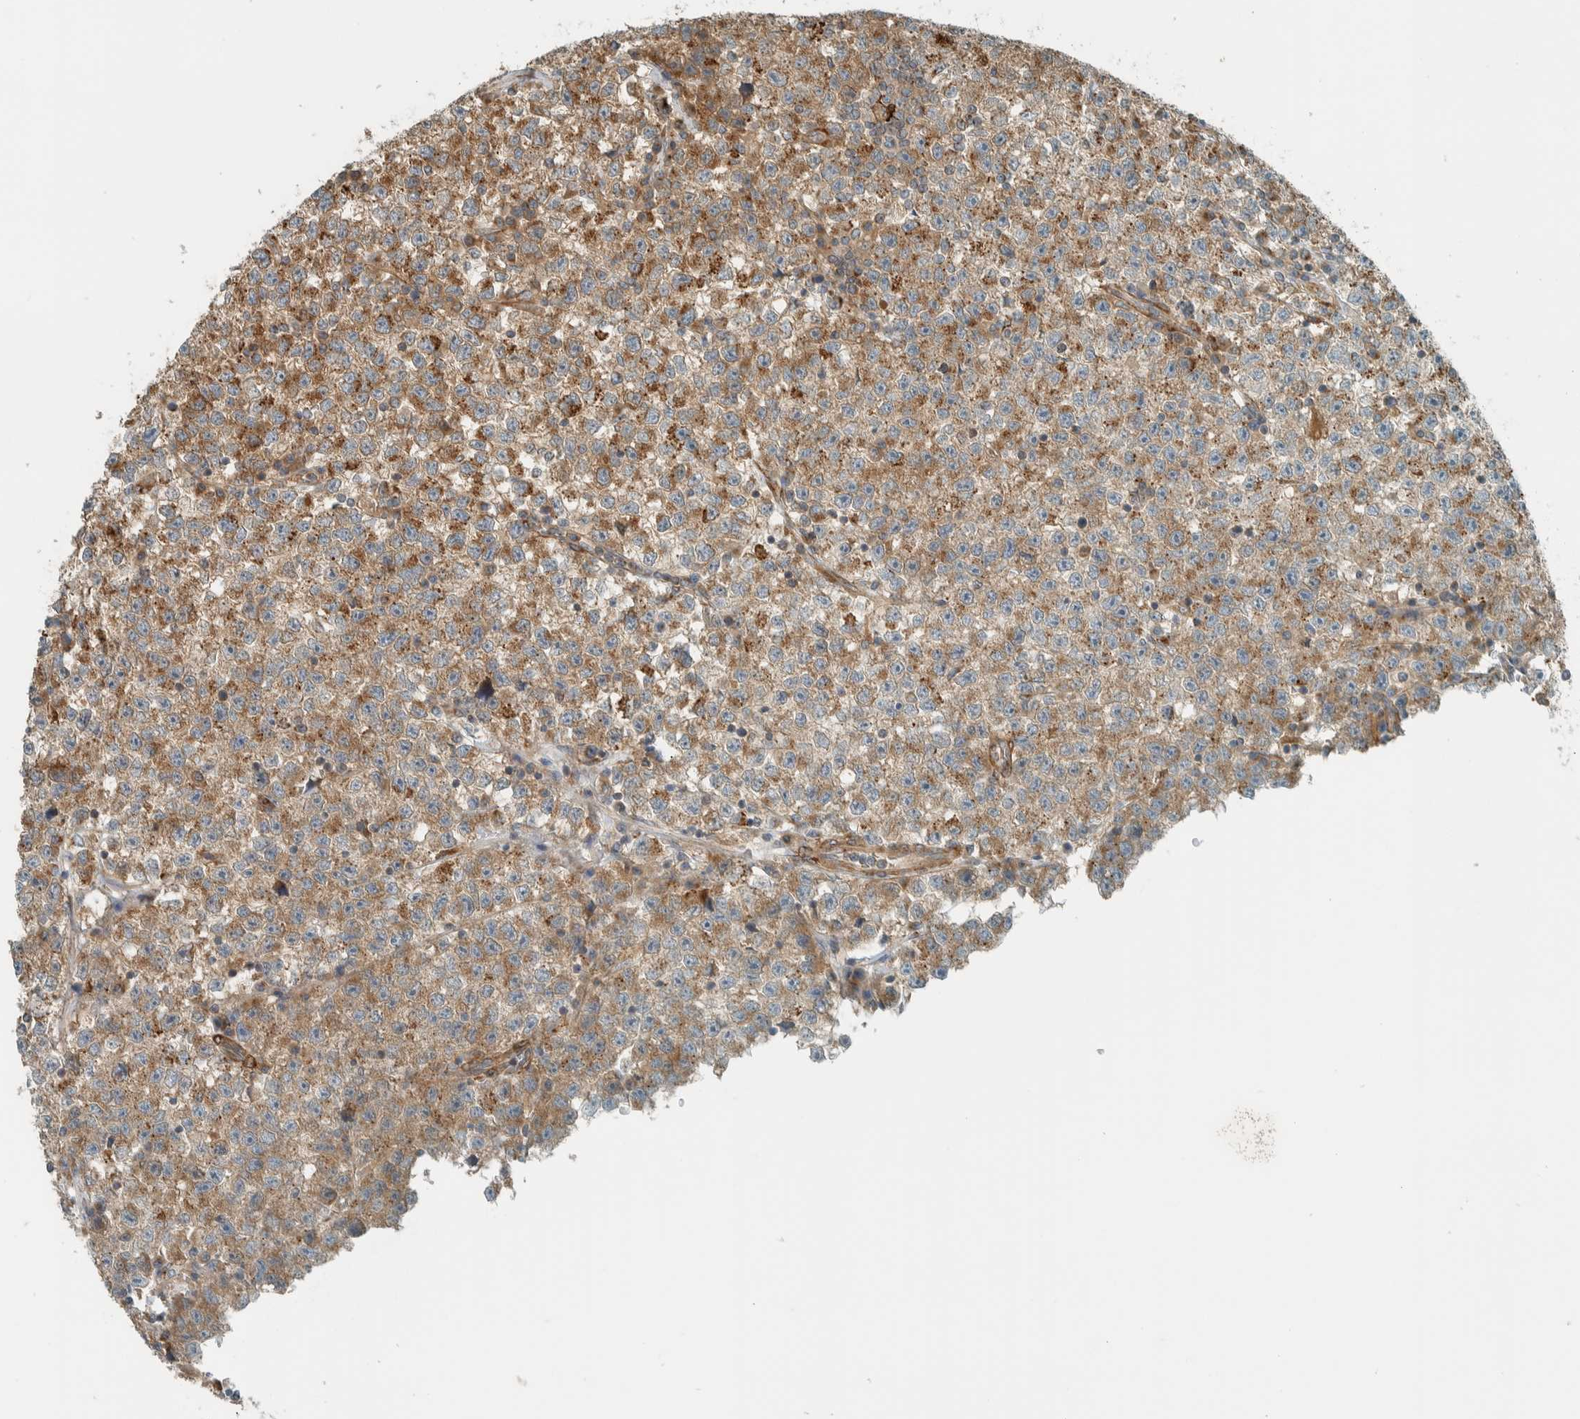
{"staining": {"intensity": "moderate", "quantity": ">75%", "location": "cytoplasmic/membranous"}, "tissue": "testis cancer", "cell_type": "Tumor cells", "image_type": "cancer", "snomed": [{"axis": "morphology", "description": "Seminoma, NOS"}, {"axis": "topography", "description": "Testis"}], "caption": "The photomicrograph reveals immunohistochemical staining of testis seminoma. There is moderate cytoplasmic/membranous expression is present in about >75% of tumor cells.", "gene": "EXOC7", "patient": {"sex": "male", "age": 22}}